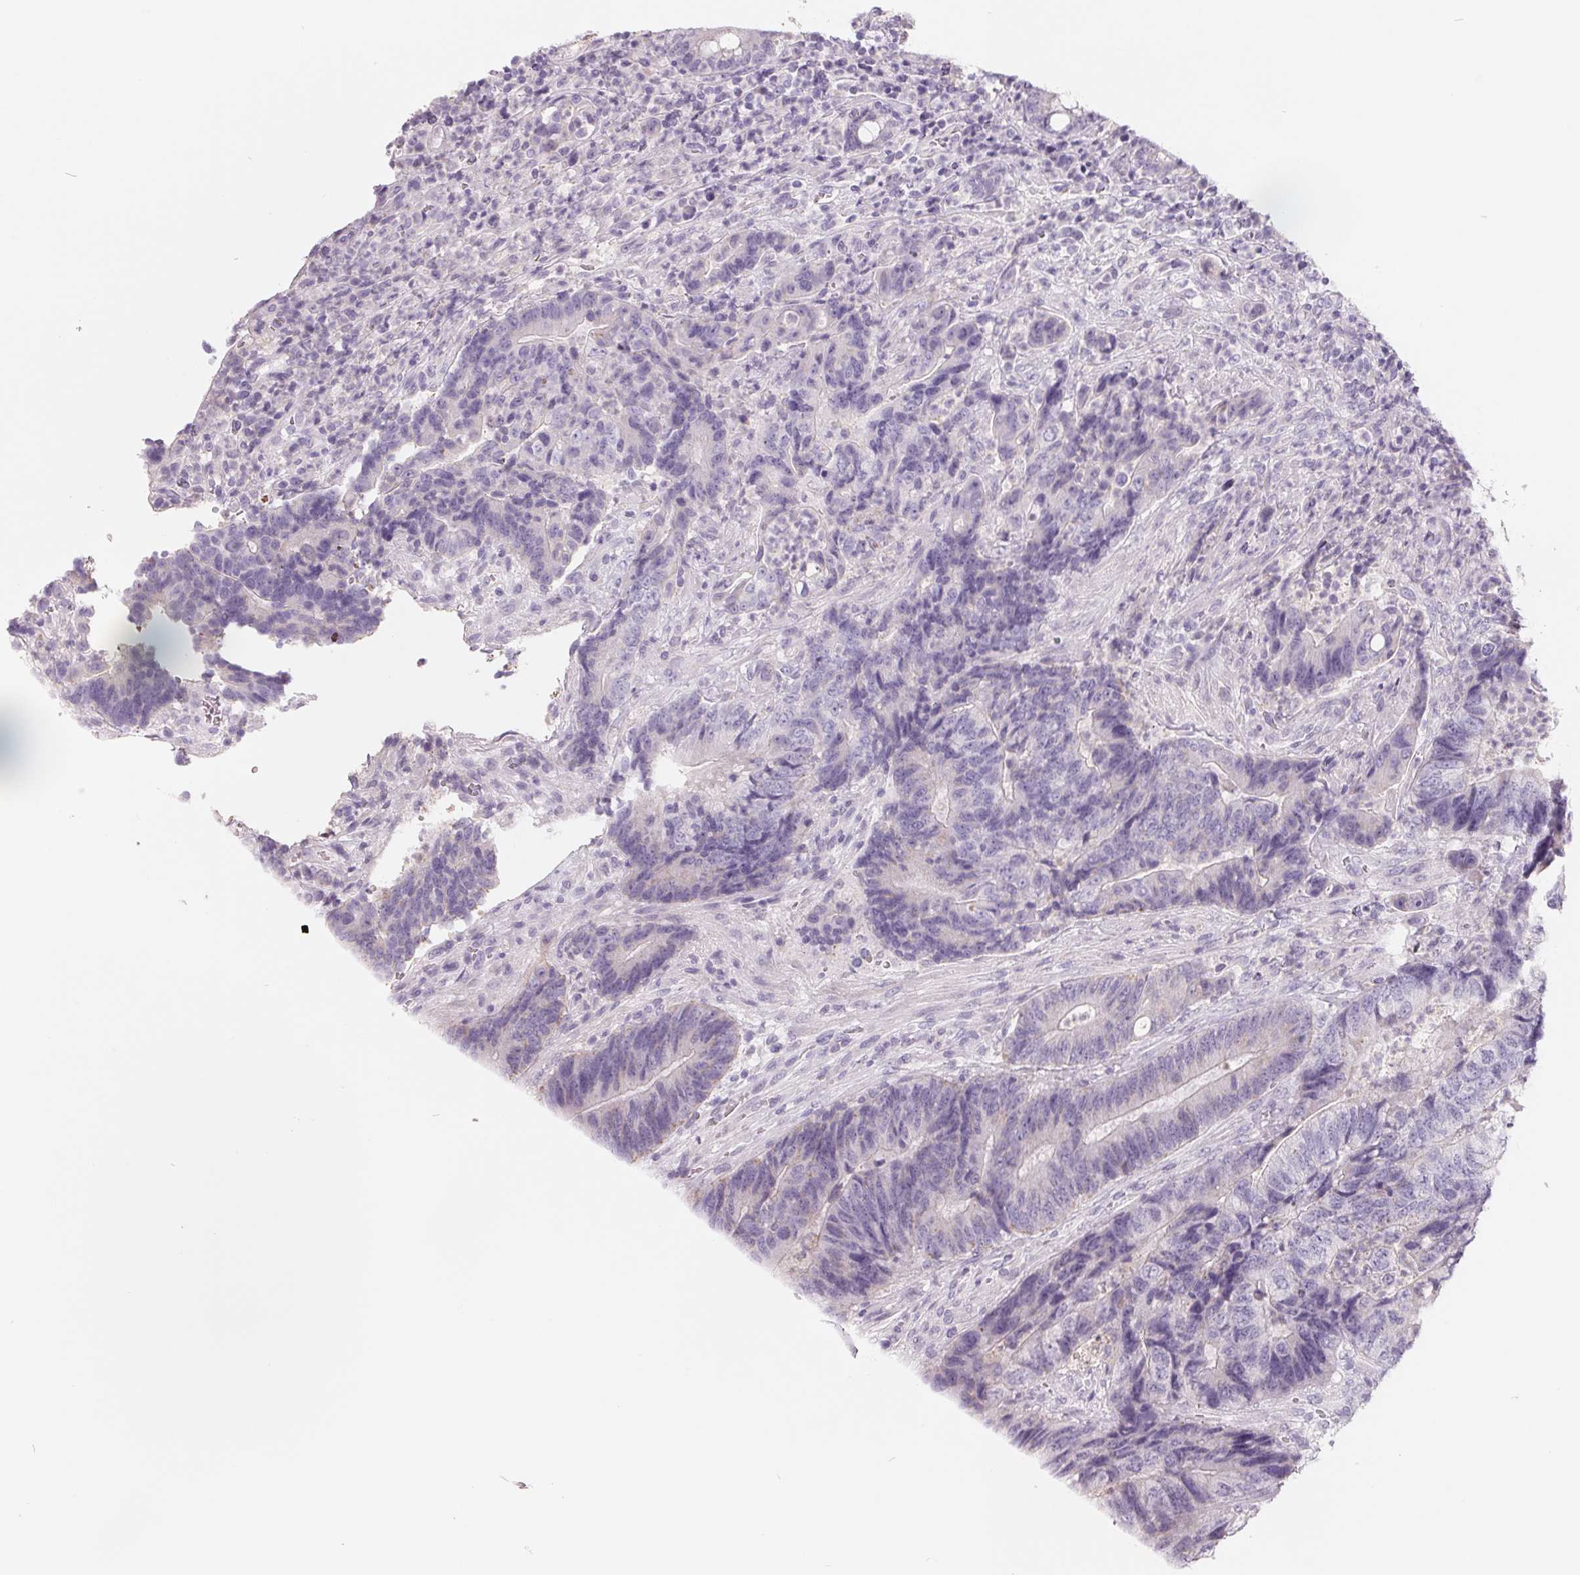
{"staining": {"intensity": "negative", "quantity": "none", "location": "none"}, "tissue": "colorectal cancer", "cell_type": "Tumor cells", "image_type": "cancer", "snomed": [{"axis": "morphology", "description": "Normal tissue, NOS"}, {"axis": "morphology", "description": "Adenocarcinoma, NOS"}, {"axis": "topography", "description": "Colon"}], "caption": "An immunohistochemistry (IHC) photomicrograph of colorectal adenocarcinoma is shown. There is no staining in tumor cells of colorectal adenocarcinoma.", "gene": "FTCD", "patient": {"sex": "female", "age": 48}}